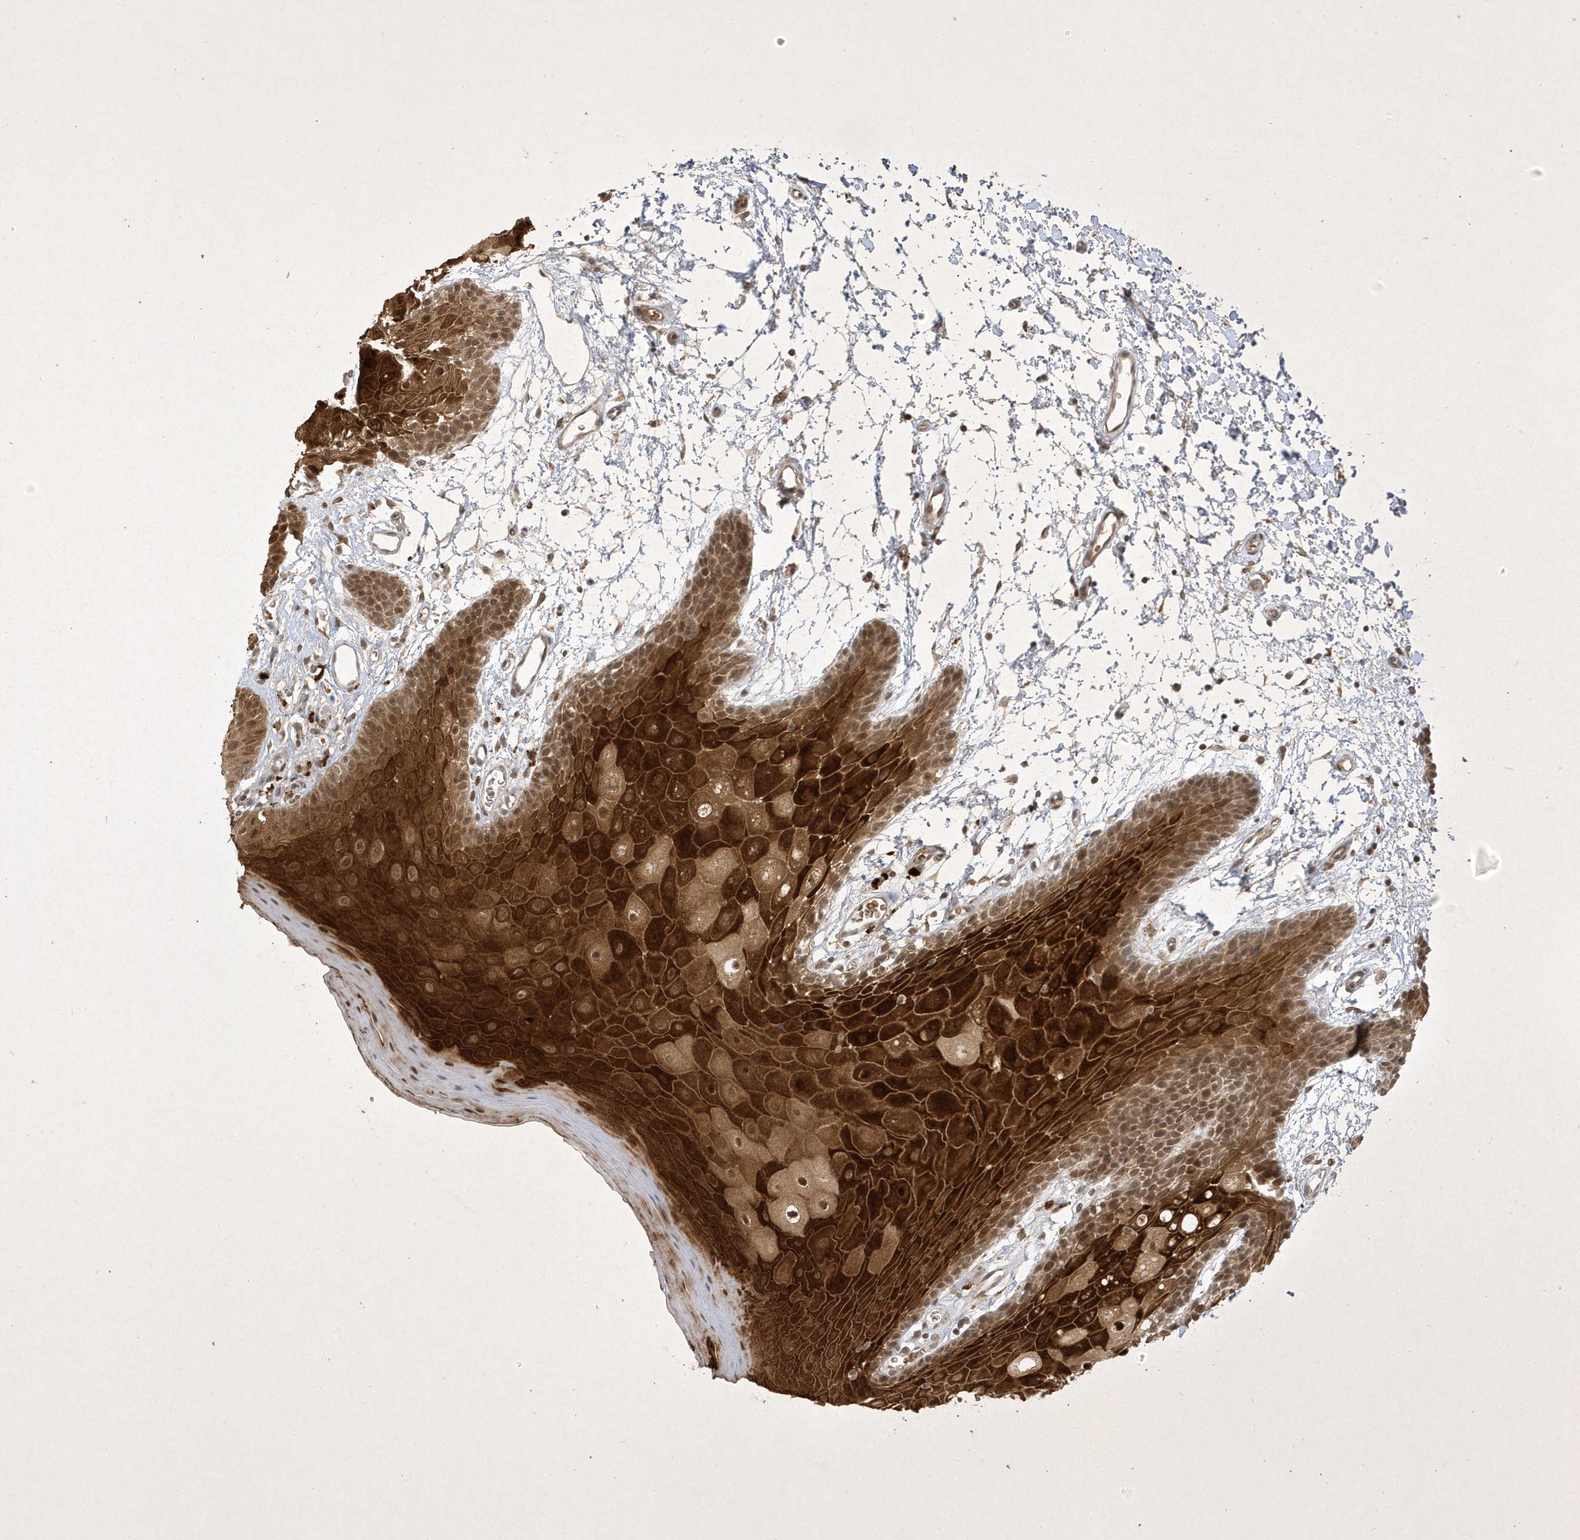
{"staining": {"intensity": "strong", "quantity": ">75%", "location": "cytoplasmic/membranous,nuclear"}, "tissue": "oral mucosa", "cell_type": "Squamous epithelial cells", "image_type": "normal", "snomed": [{"axis": "morphology", "description": "Normal tissue, NOS"}, {"axis": "topography", "description": "Skeletal muscle"}, {"axis": "topography", "description": "Oral tissue"}, {"axis": "topography", "description": "Salivary gland"}, {"axis": "topography", "description": "Peripheral nerve tissue"}], "caption": "Protein expression analysis of unremarkable oral mucosa reveals strong cytoplasmic/membranous,nuclear expression in approximately >75% of squamous epithelial cells.", "gene": "ZNF213", "patient": {"sex": "male", "age": 54}}